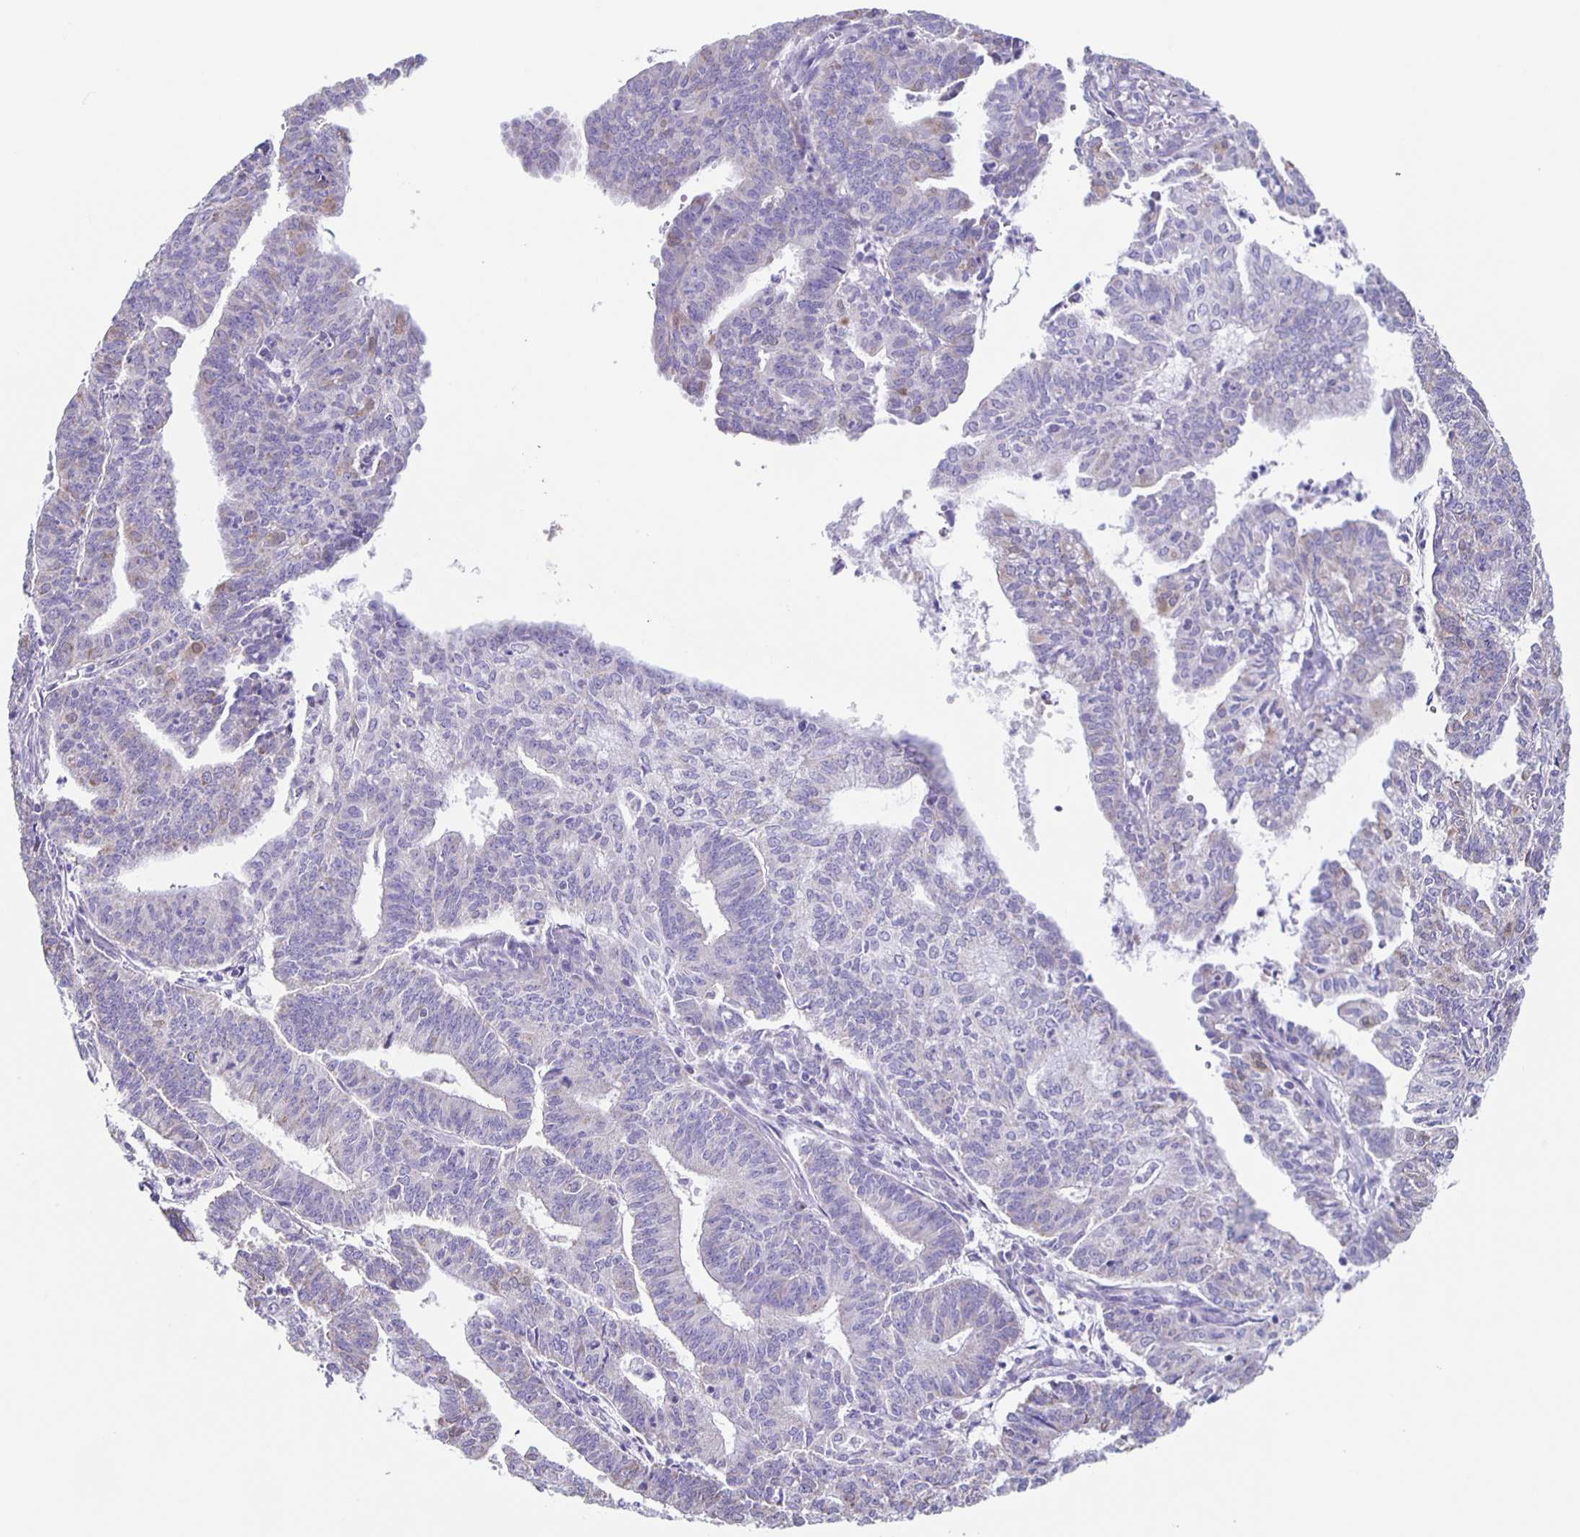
{"staining": {"intensity": "negative", "quantity": "none", "location": "none"}, "tissue": "endometrial cancer", "cell_type": "Tumor cells", "image_type": "cancer", "snomed": [{"axis": "morphology", "description": "Adenocarcinoma, NOS"}, {"axis": "topography", "description": "Endometrium"}], "caption": "This is a micrograph of immunohistochemistry staining of endometrial adenocarcinoma, which shows no staining in tumor cells.", "gene": "TPPP", "patient": {"sex": "female", "age": 61}}